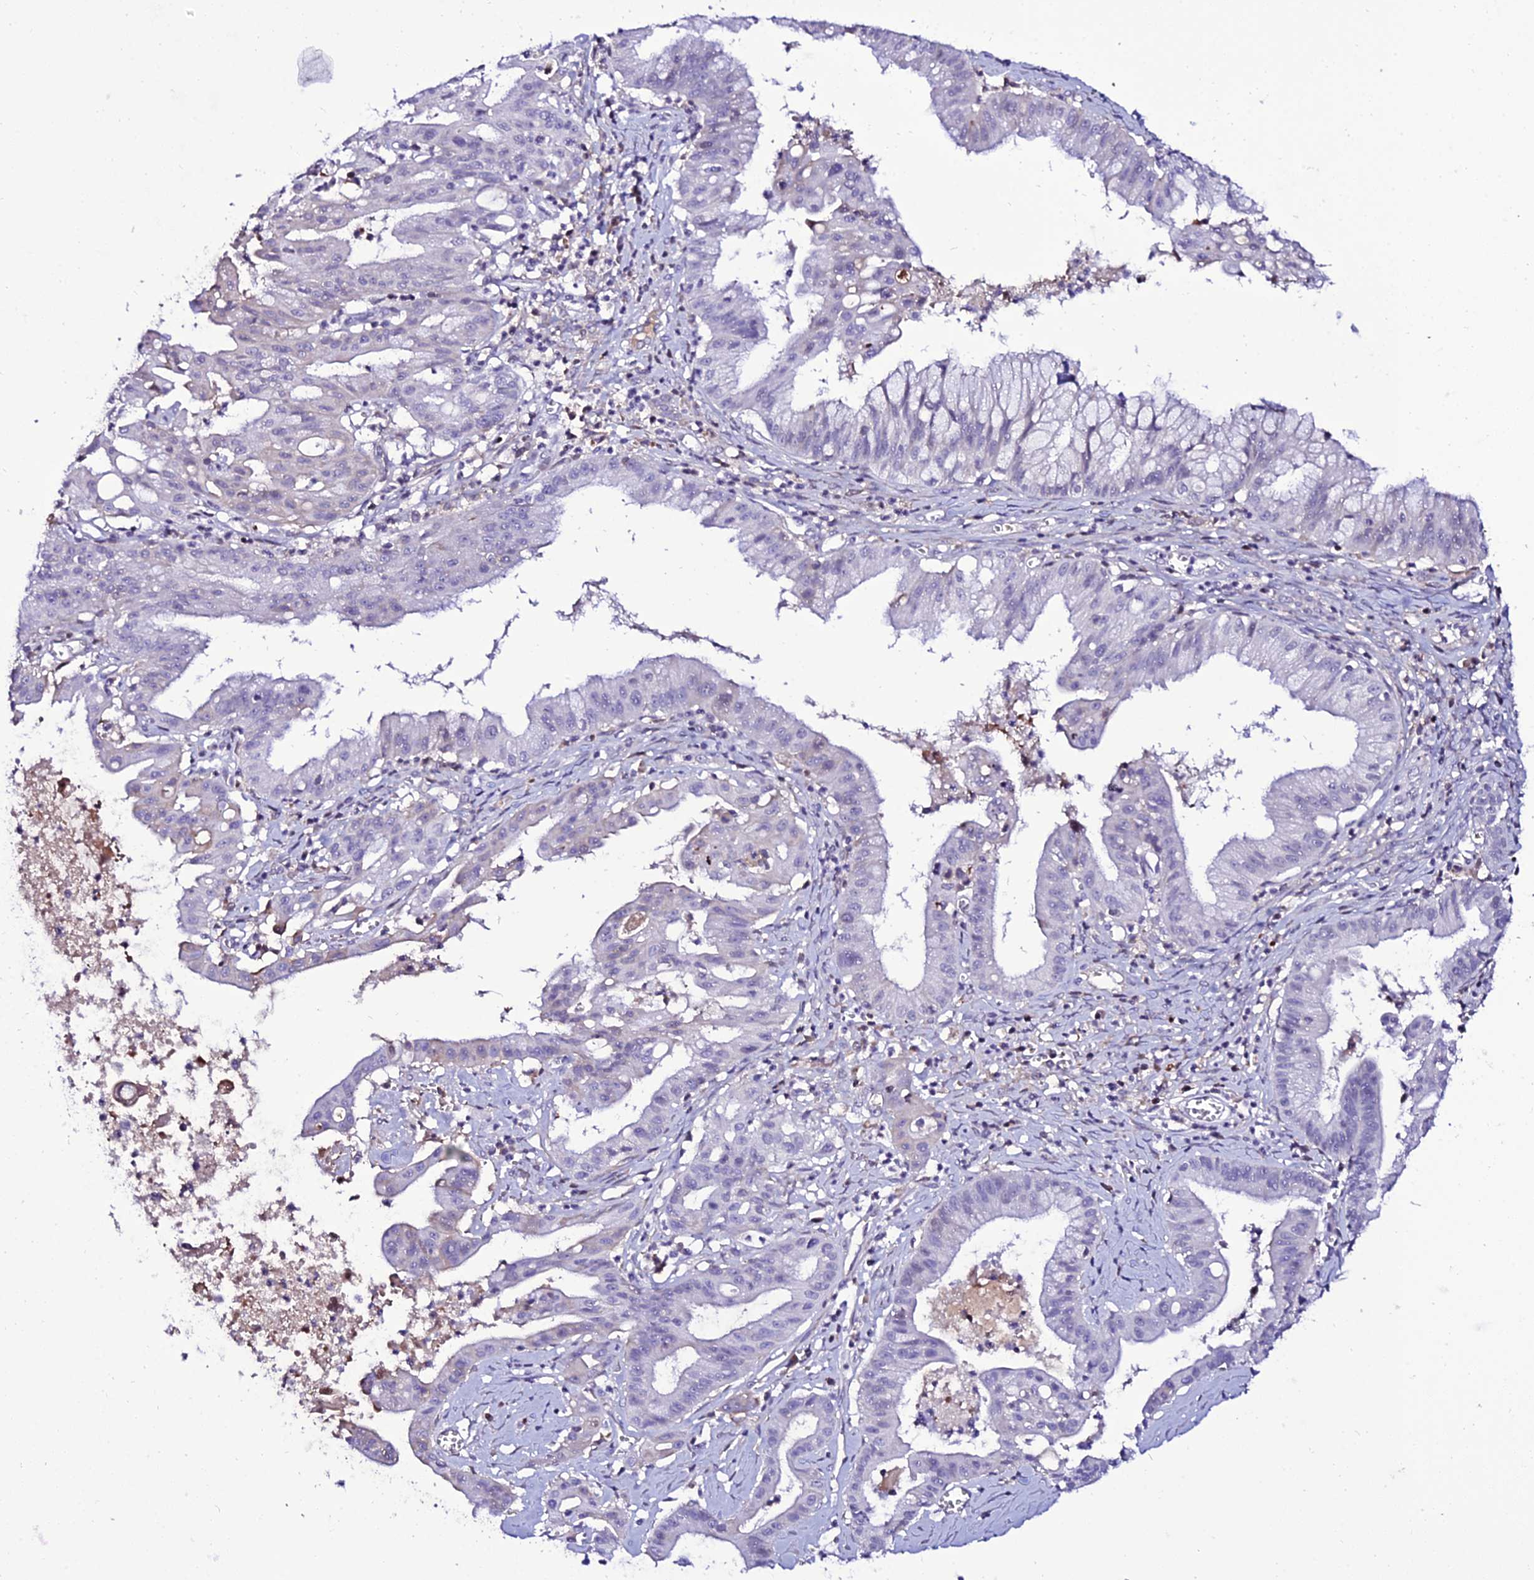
{"staining": {"intensity": "negative", "quantity": "none", "location": "none"}, "tissue": "ovarian cancer", "cell_type": "Tumor cells", "image_type": "cancer", "snomed": [{"axis": "morphology", "description": "Cystadenocarcinoma, mucinous, NOS"}, {"axis": "topography", "description": "Ovary"}], "caption": "Immunohistochemistry (IHC) micrograph of neoplastic tissue: ovarian mucinous cystadenocarcinoma stained with DAB (3,3'-diaminobenzidine) exhibits no significant protein expression in tumor cells. (Immunohistochemistry, brightfield microscopy, high magnification).", "gene": "DEFB132", "patient": {"sex": "female", "age": 70}}